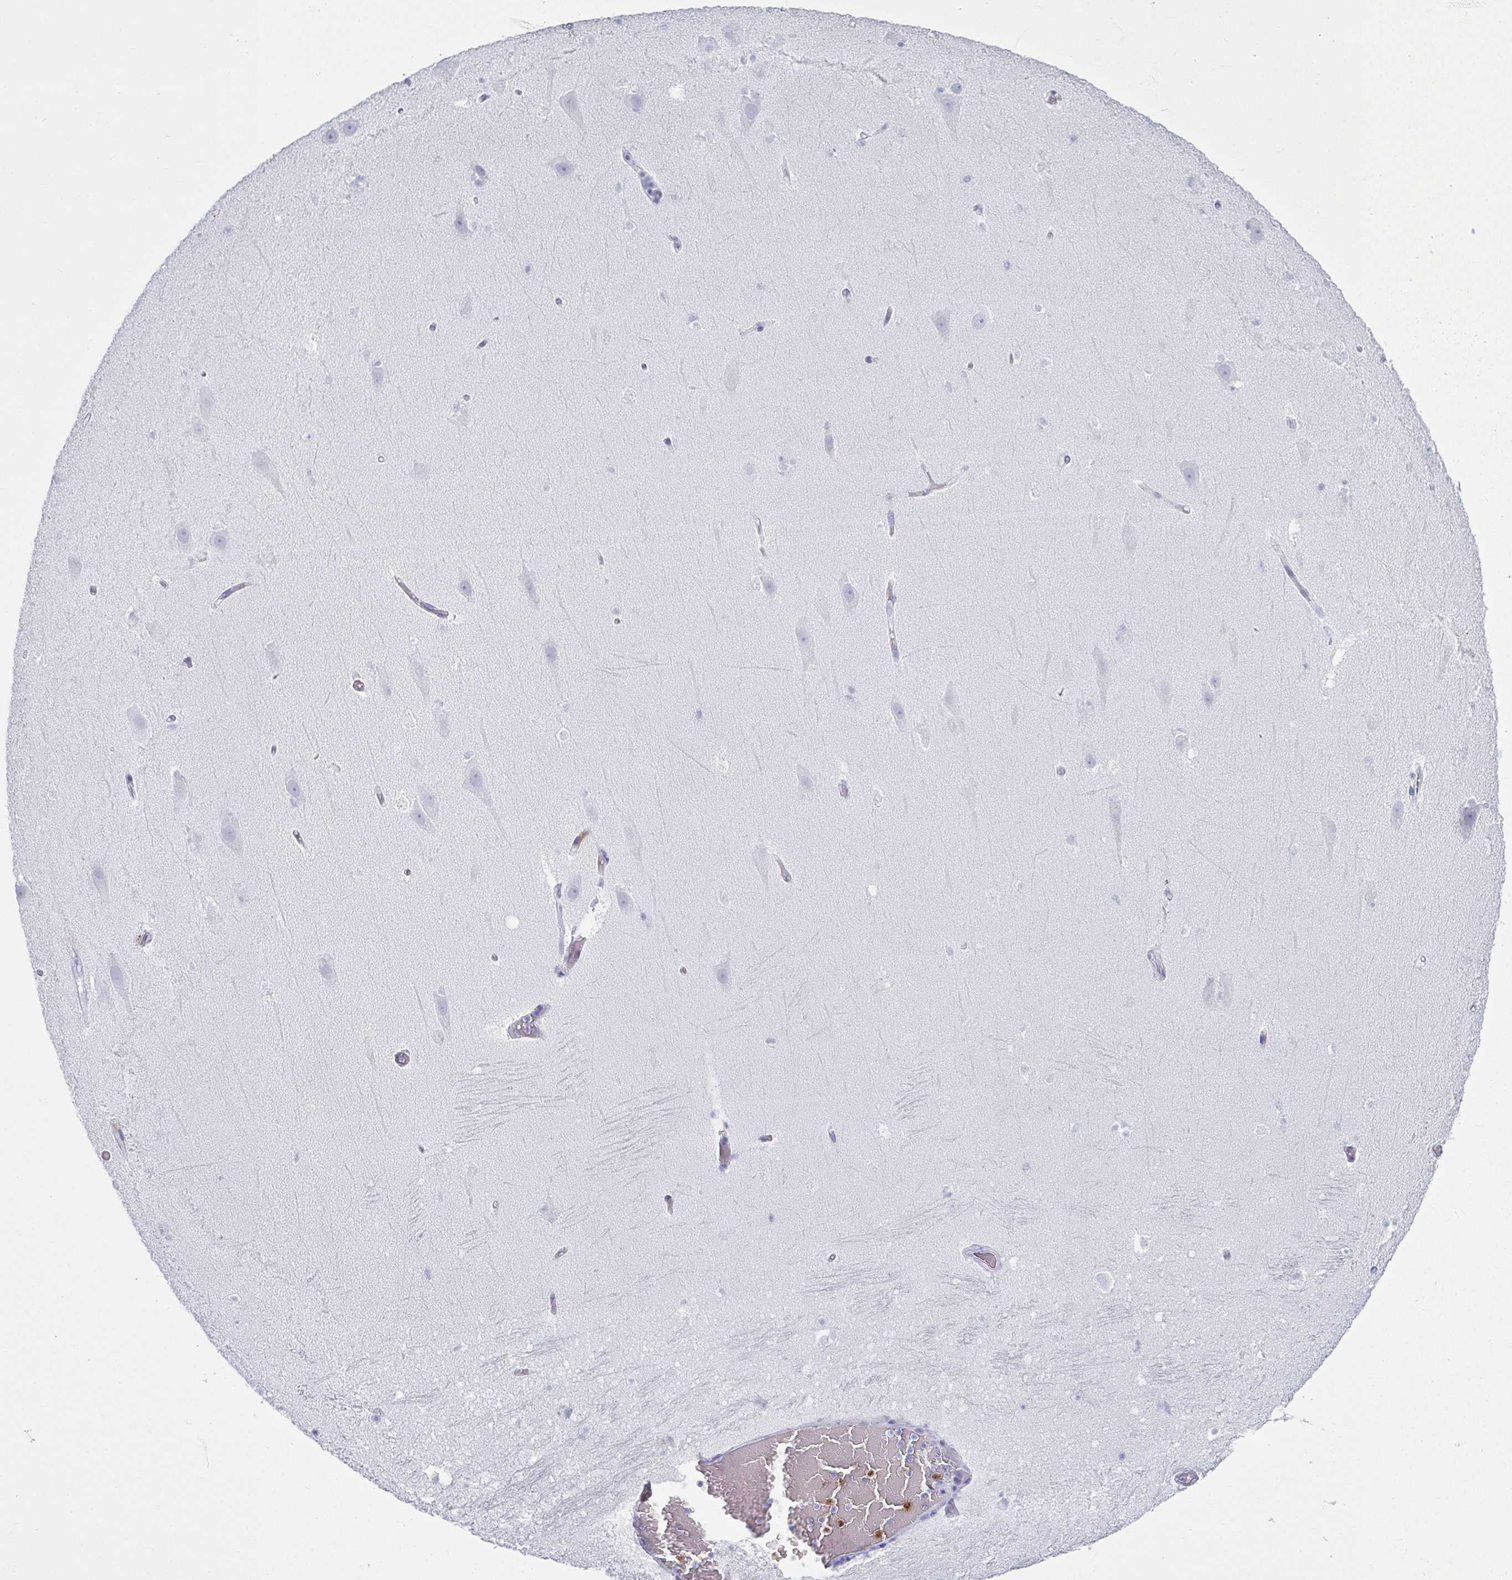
{"staining": {"intensity": "negative", "quantity": "none", "location": "none"}, "tissue": "hippocampus", "cell_type": "Glial cells", "image_type": "normal", "snomed": [{"axis": "morphology", "description": "Normal tissue, NOS"}, {"axis": "topography", "description": "Hippocampus"}], "caption": "Immunohistochemistry micrograph of unremarkable hippocampus: hippocampus stained with DAB (3,3'-diaminobenzidine) shows no significant protein positivity in glial cells.", "gene": "SERPINB10", "patient": {"sex": "male", "age": 26}}